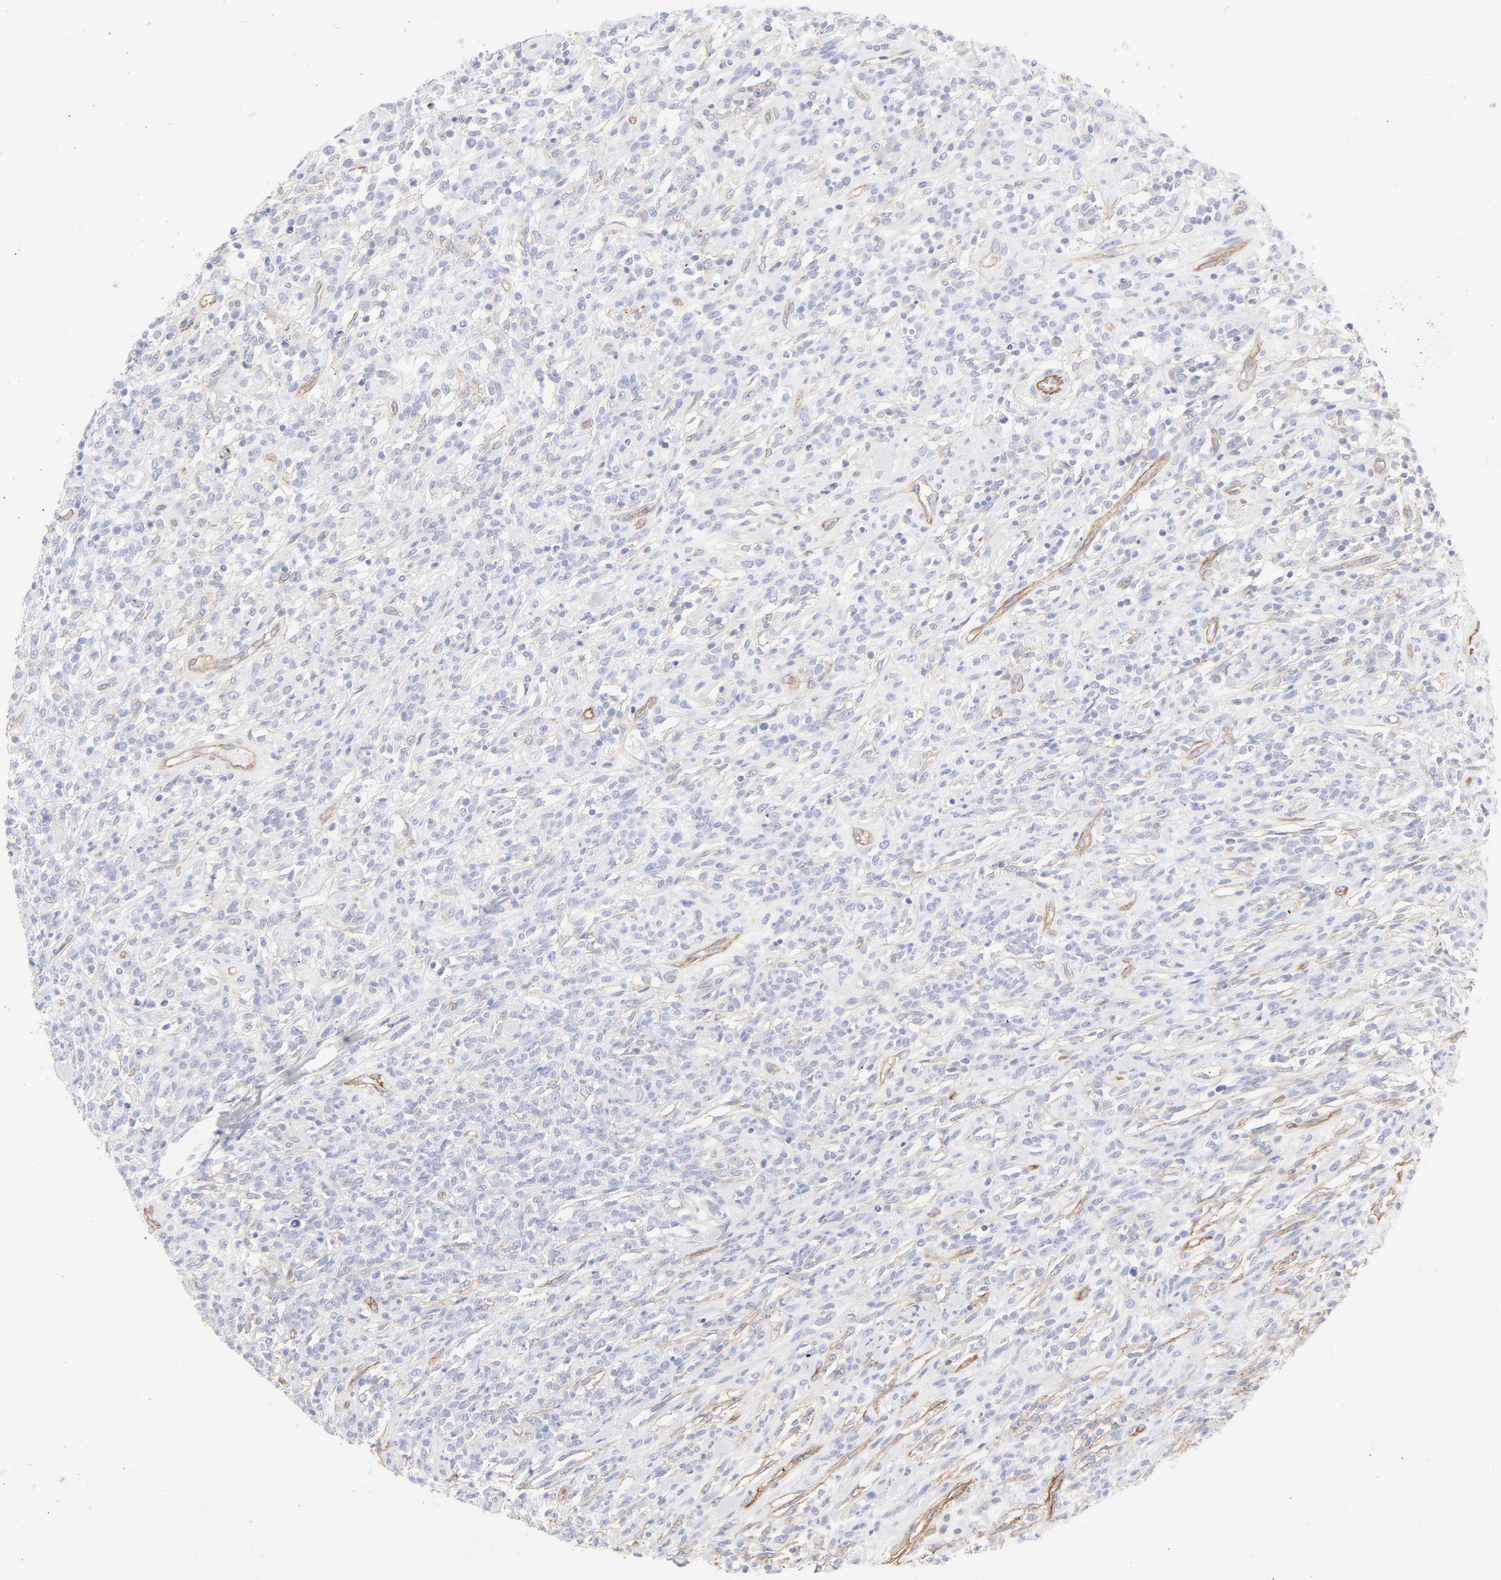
{"staining": {"intensity": "negative", "quantity": "none", "location": "none"}, "tissue": "lymphoma", "cell_type": "Tumor cells", "image_type": "cancer", "snomed": [{"axis": "morphology", "description": "Malignant lymphoma, non-Hodgkin's type, High grade"}, {"axis": "topography", "description": "Lymph node"}], "caption": "Lymphoma was stained to show a protein in brown. There is no significant staining in tumor cells. Nuclei are stained in blue.", "gene": "ITGA5", "patient": {"sex": "female", "age": 73}}